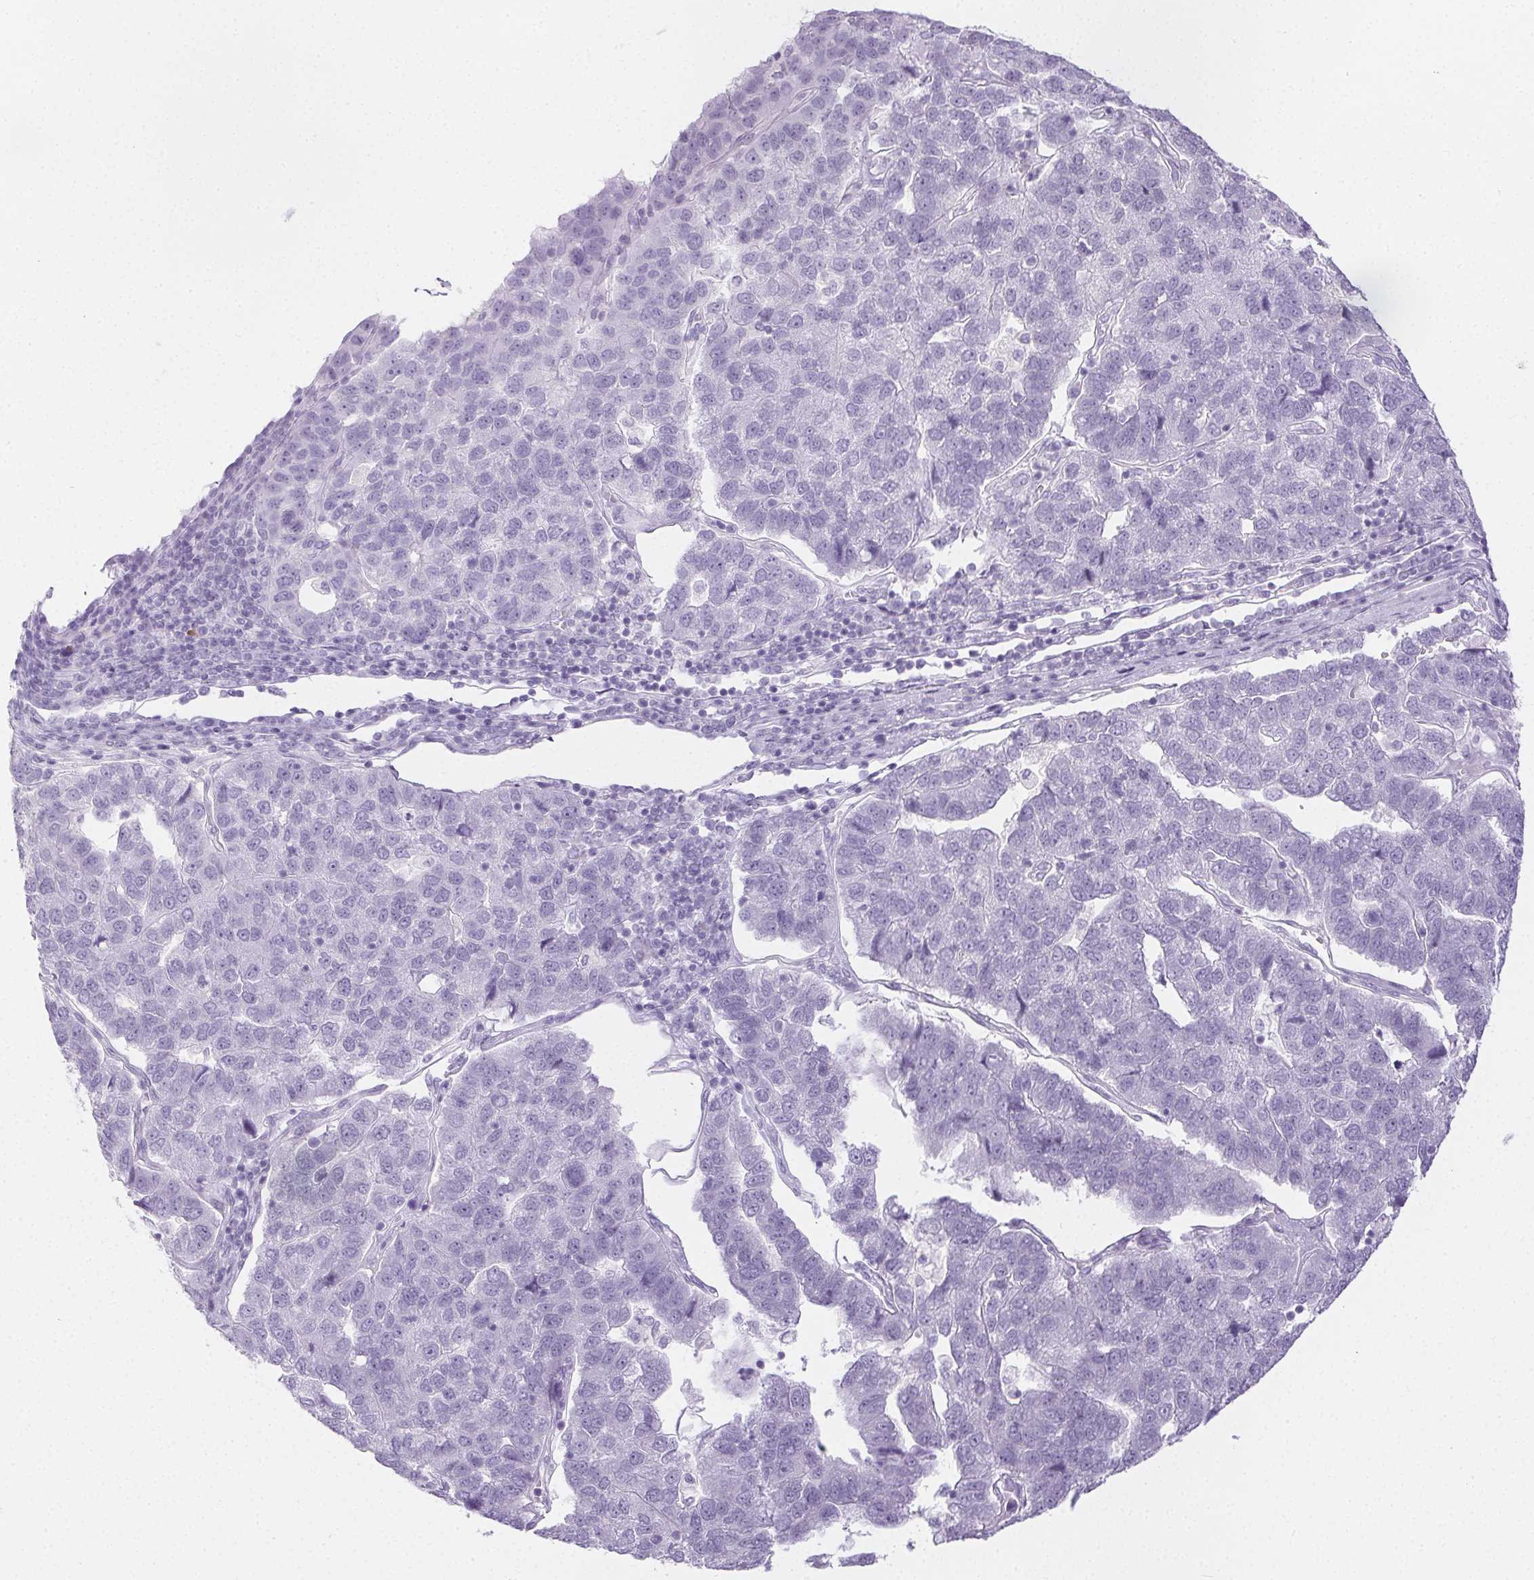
{"staining": {"intensity": "negative", "quantity": "none", "location": "none"}, "tissue": "pancreatic cancer", "cell_type": "Tumor cells", "image_type": "cancer", "snomed": [{"axis": "morphology", "description": "Adenocarcinoma, NOS"}, {"axis": "topography", "description": "Pancreas"}], "caption": "IHC histopathology image of pancreatic adenocarcinoma stained for a protein (brown), which demonstrates no expression in tumor cells.", "gene": "PI3", "patient": {"sex": "female", "age": 61}}